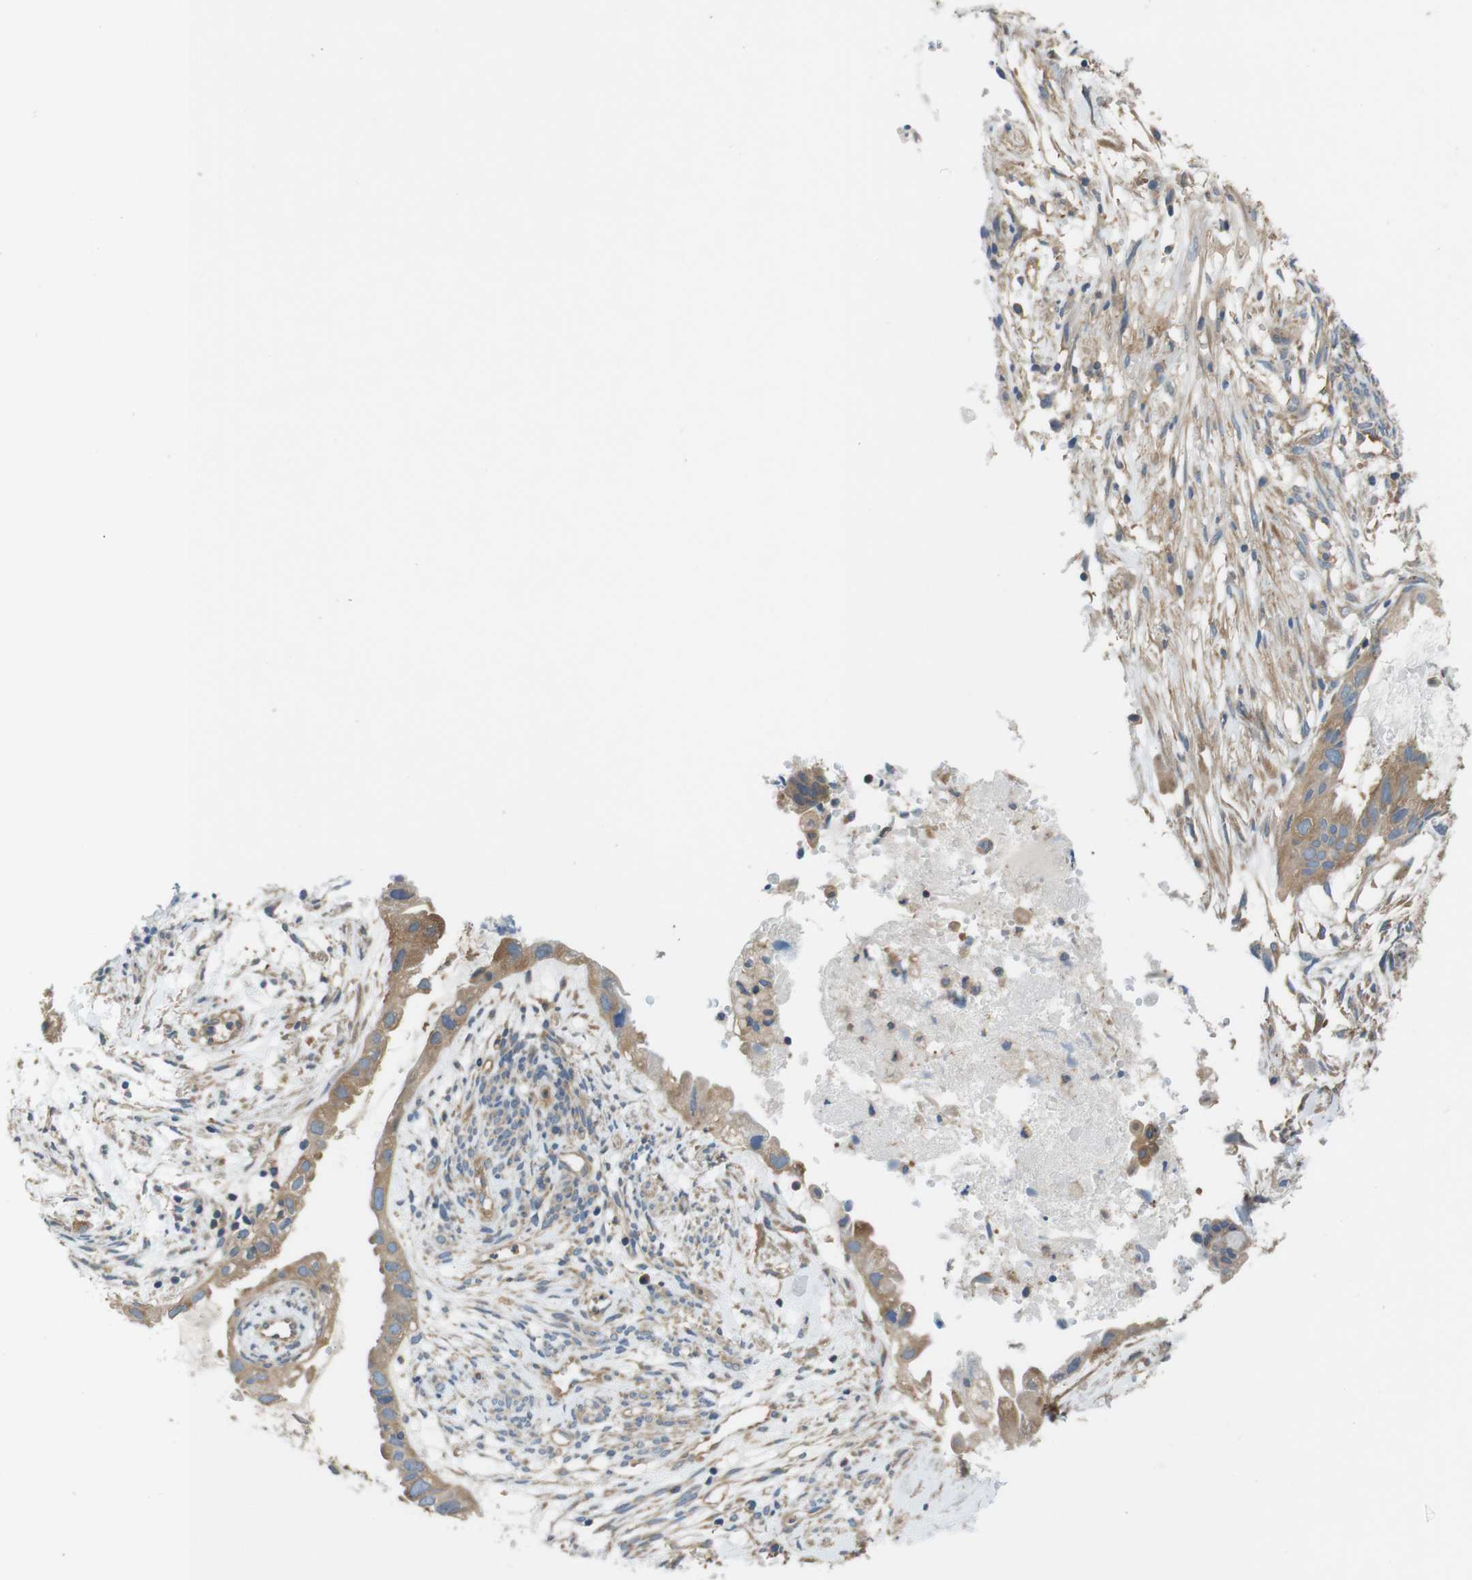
{"staining": {"intensity": "weak", "quantity": ">75%", "location": "cytoplasmic/membranous"}, "tissue": "cervical cancer", "cell_type": "Tumor cells", "image_type": "cancer", "snomed": [{"axis": "morphology", "description": "Normal tissue, NOS"}, {"axis": "morphology", "description": "Adenocarcinoma, NOS"}, {"axis": "topography", "description": "Cervix"}, {"axis": "topography", "description": "Endometrium"}], "caption": "About >75% of tumor cells in human cervical cancer display weak cytoplasmic/membranous protein staining as visualized by brown immunohistochemical staining.", "gene": "DCTN1", "patient": {"sex": "female", "age": 86}}